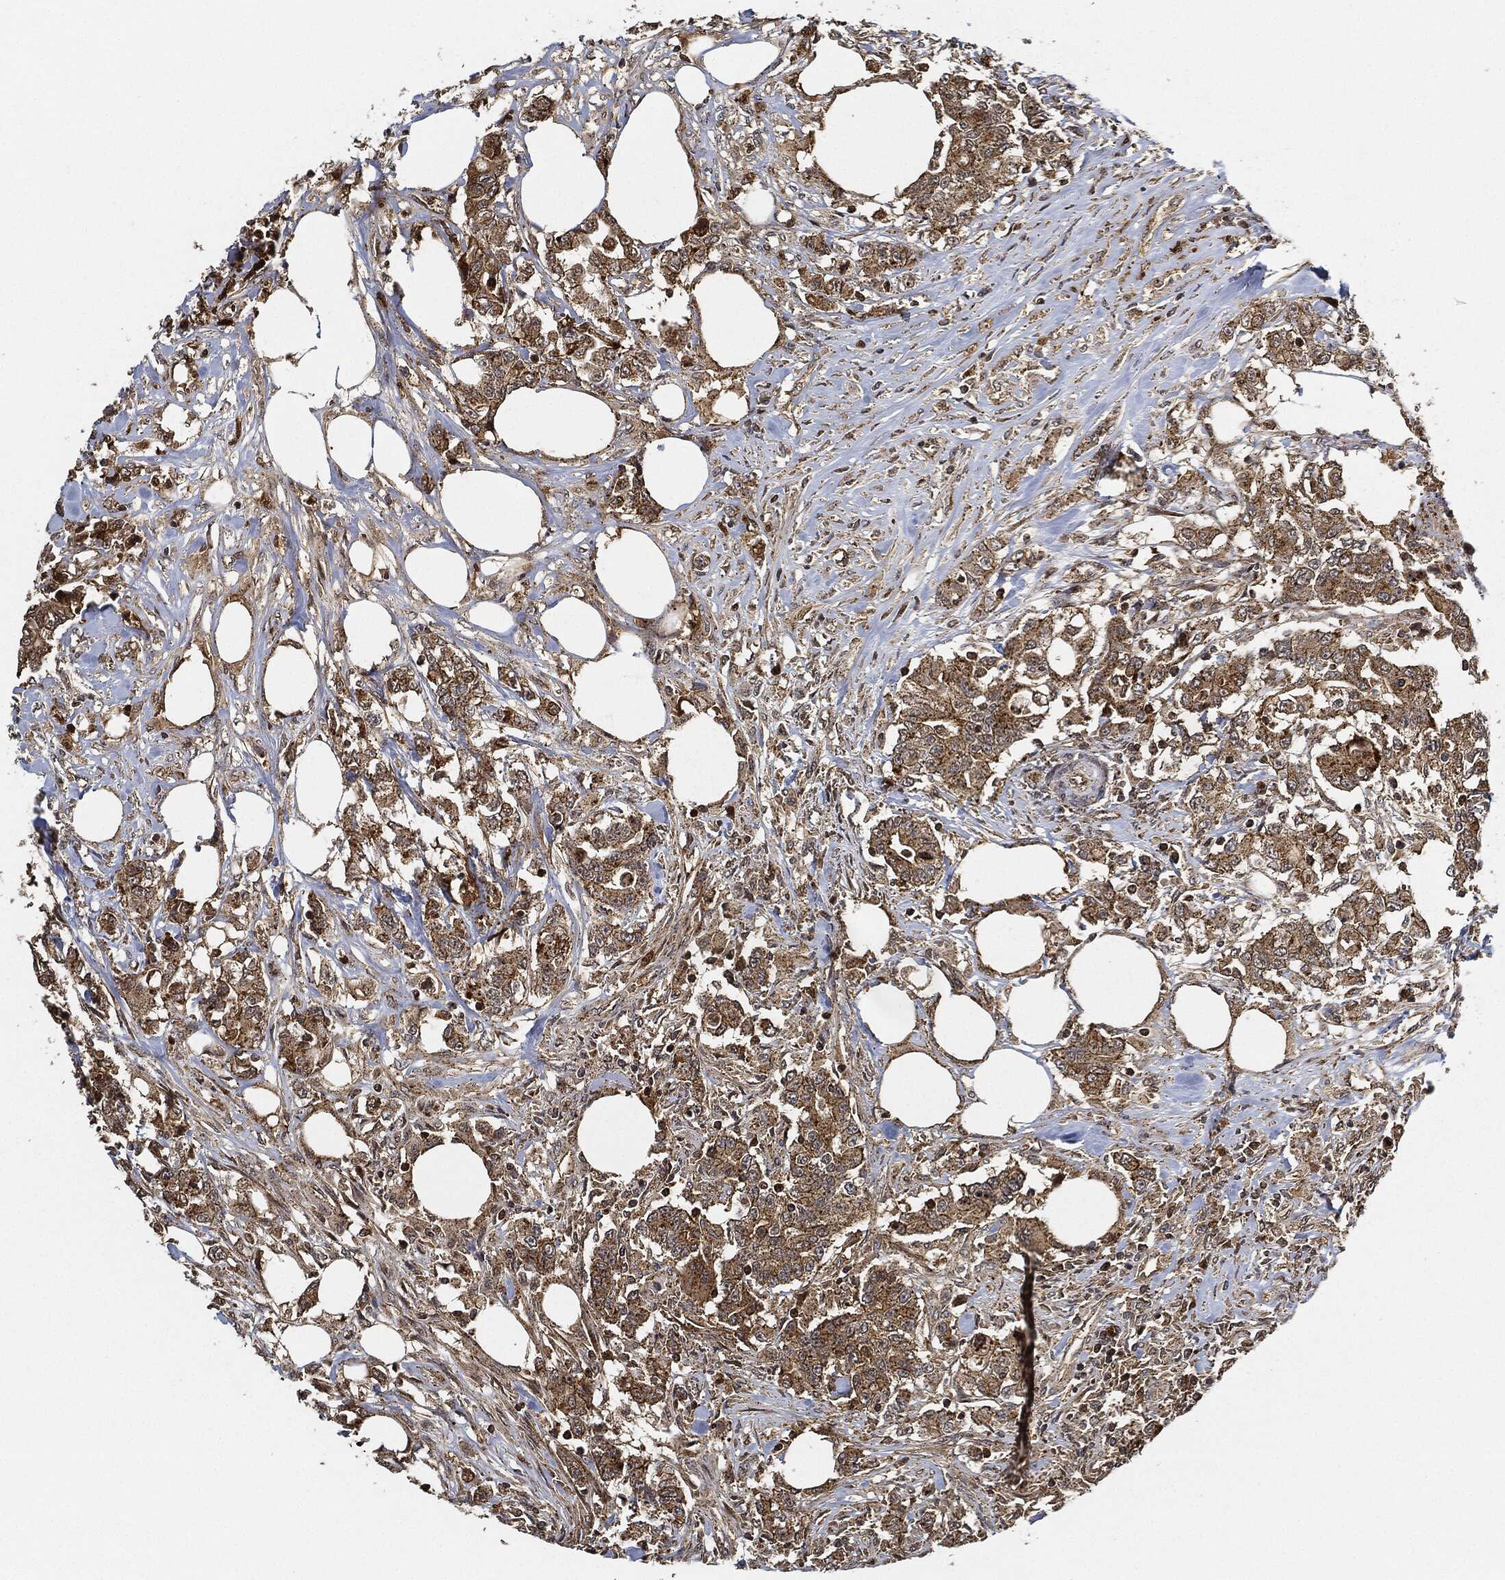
{"staining": {"intensity": "moderate", "quantity": "25%-75%", "location": "cytoplasmic/membranous"}, "tissue": "colorectal cancer", "cell_type": "Tumor cells", "image_type": "cancer", "snomed": [{"axis": "morphology", "description": "Adenocarcinoma, NOS"}, {"axis": "topography", "description": "Colon"}], "caption": "DAB (3,3'-diaminobenzidine) immunohistochemical staining of colorectal adenocarcinoma exhibits moderate cytoplasmic/membranous protein staining in approximately 25%-75% of tumor cells. (DAB (3,3'-diaminobenzidine) IHC, brown staining for protein, blue staining for nuclei).", "gene": "MAP3K3", "patient": {"sex": "female", "age": 48}}